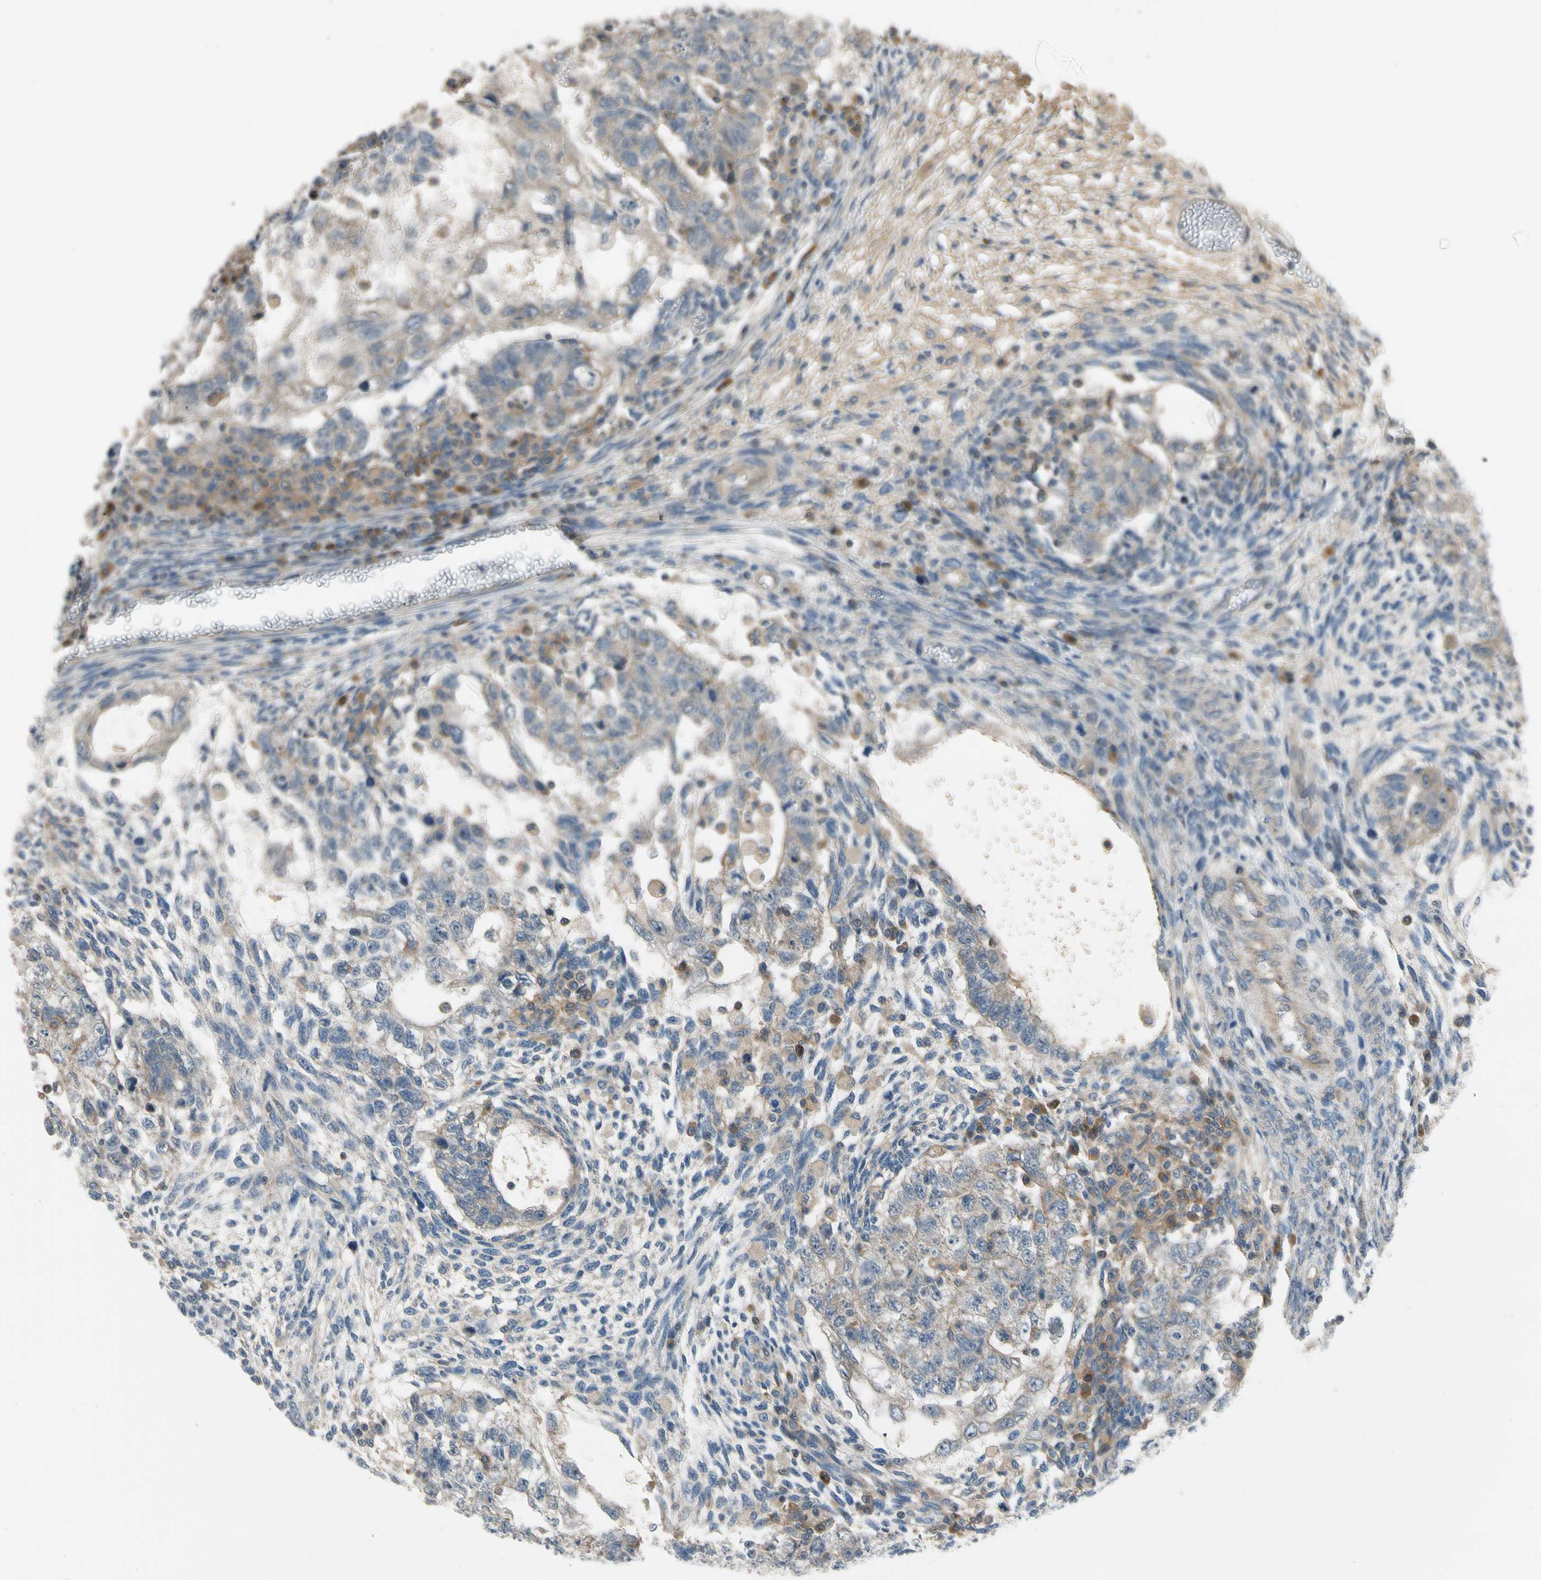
{"staining": {"intensity": "weak", "quantity": "25%-75%", "location": "cytoplasmic/membranous"}, "tissue": "testis cancer", "cell_type": "Tumor cells", "image_type": "cancer", "snomed": [{"axis": "morphology", "description": "Normal tissue, NOS"}, {"axis": "morphology", "description": "Carcinoma, Embryonal, NOS"}, {"axis": "topography", "description": "Testis"}], "caption": "An image of testis cancer (embryonal carcinoma) stained for a protein shows weak cytoplasmic/membranous brown staining in tumor cells.", "gene": "MST1R", "patient": {"sex": "male", "age": 36}}